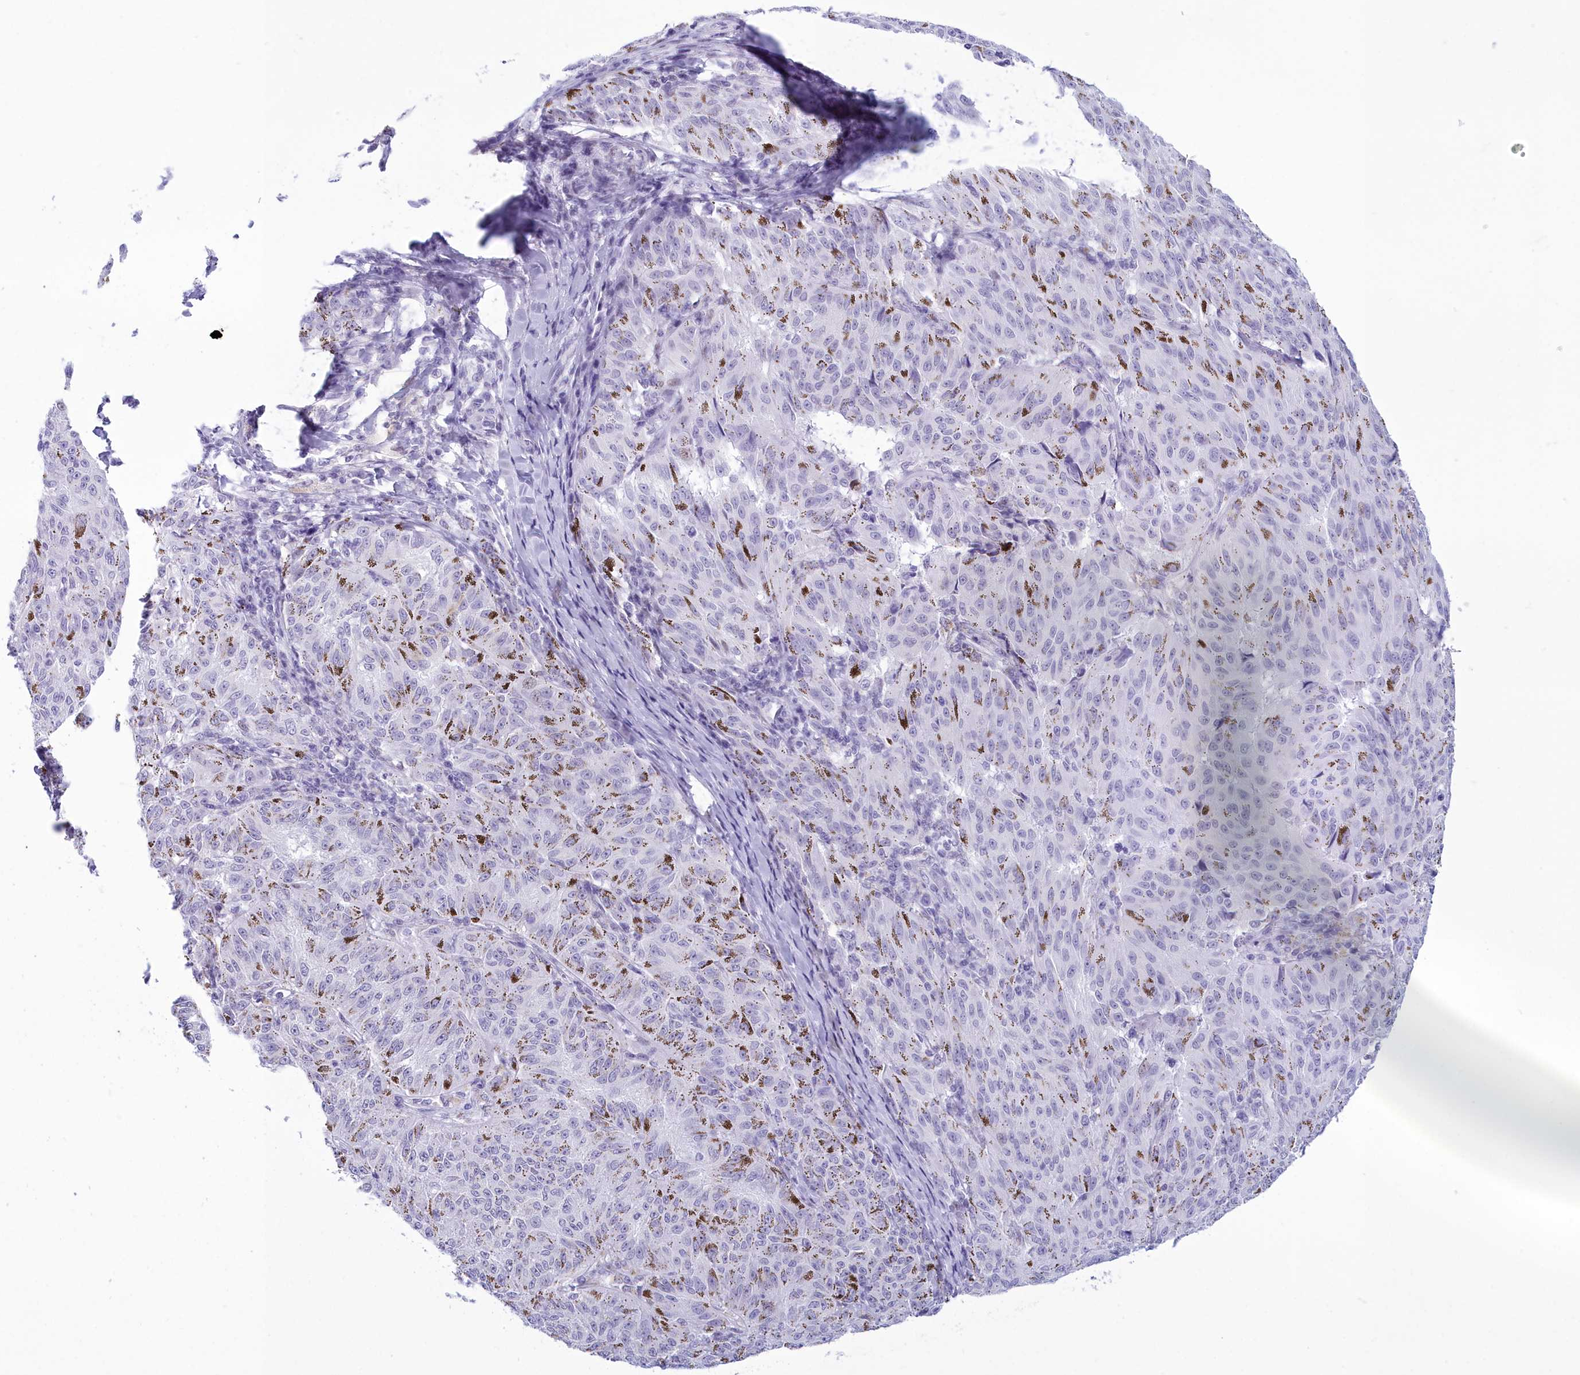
{"staining": {"intensity": "negative", "quantity": "none", "location": "none"}, "tissue": "melanoma", "cell_type": "Tumor cells", "image_type": "cancer", "snomed": [{"axis": "morphology", "description": "Malignant melanoma, NOS"}, {"axis": "topography", "description": "Skin"}], "caption": "Tumor cells are negative for protein expression in human melanoma.", "gene": "SNX20", "patient": {"sex": "female", "age": 72}}